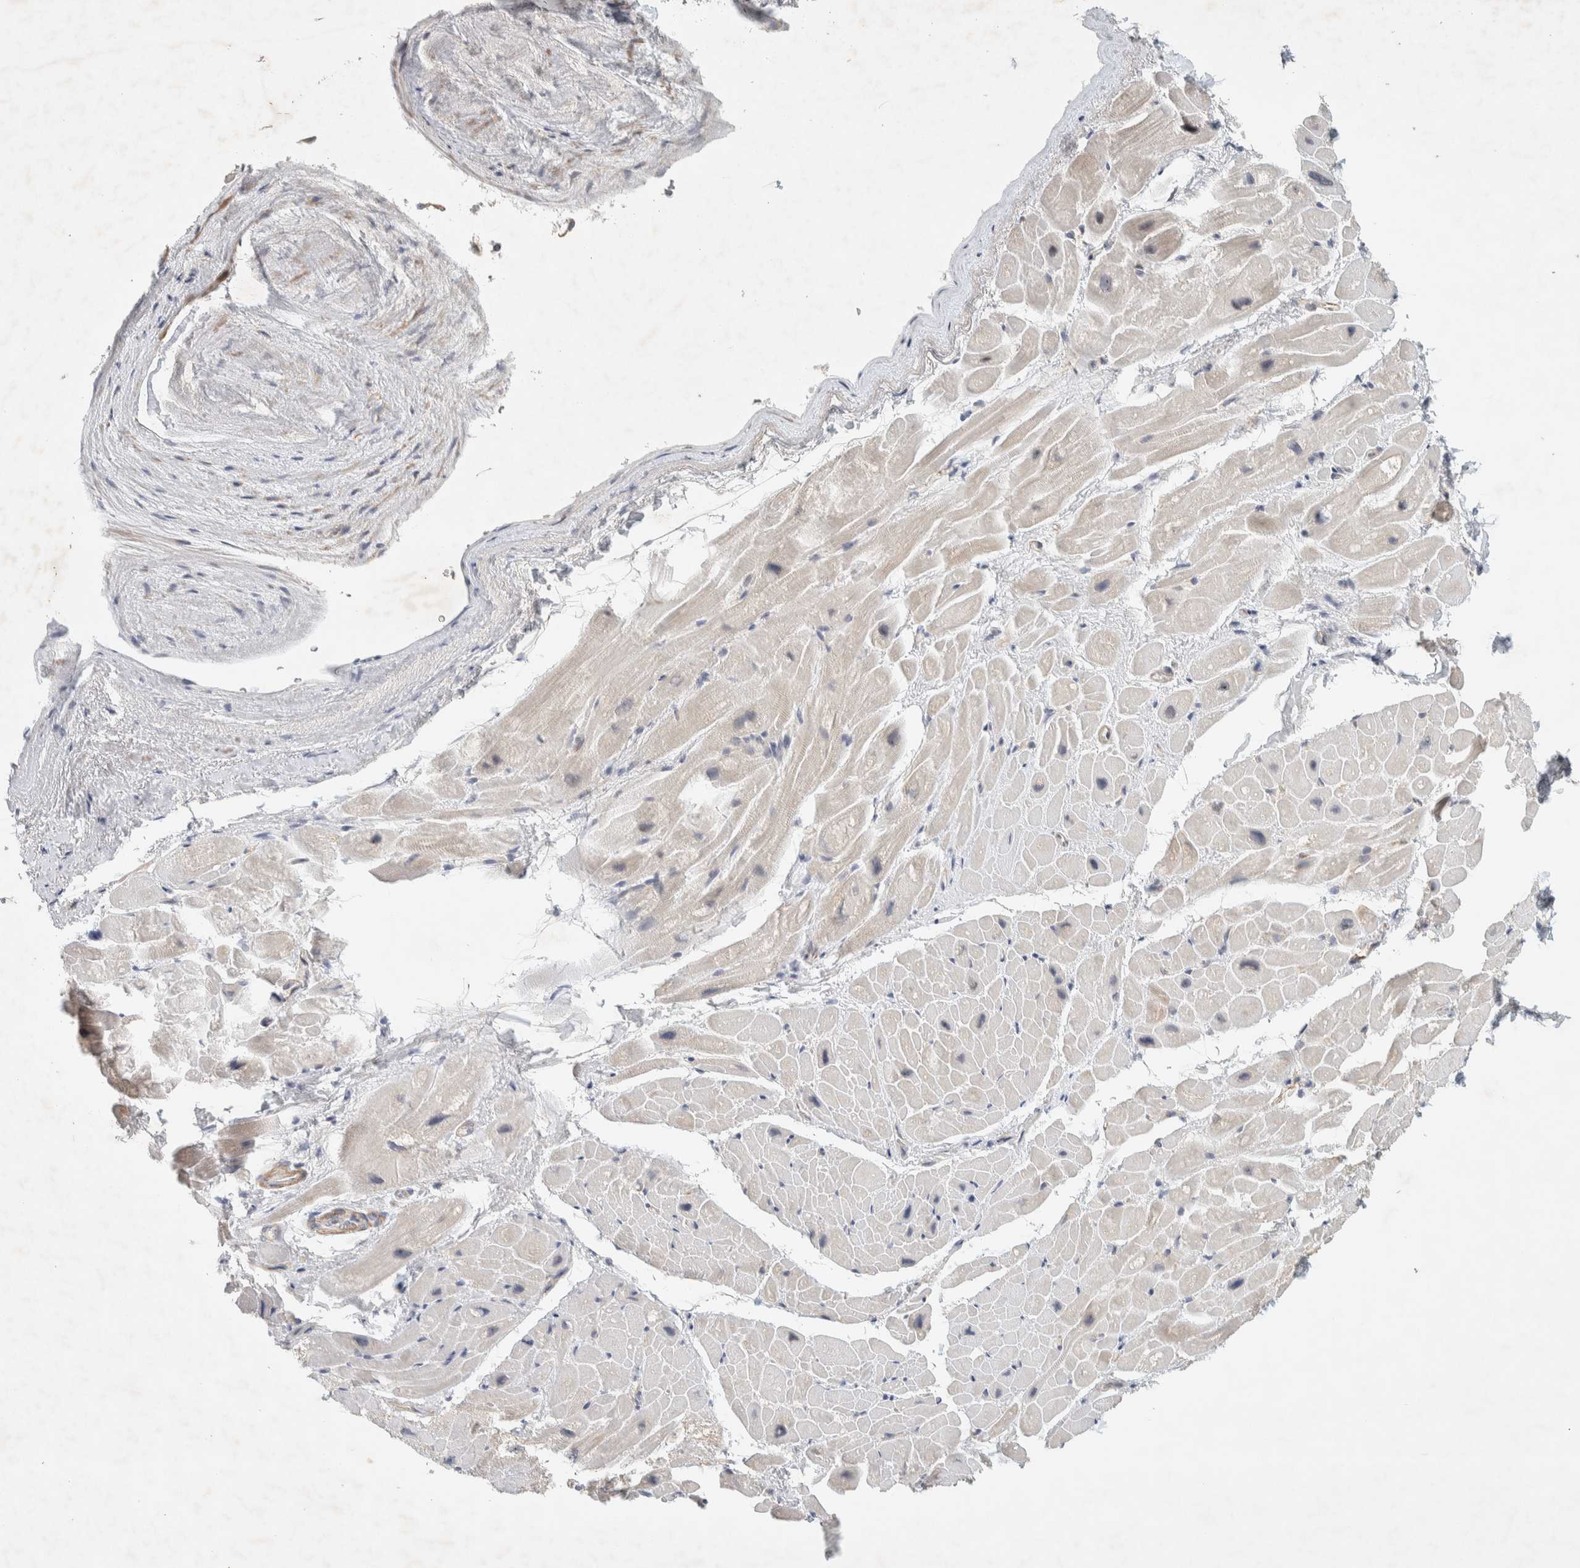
{"staining": {"intensity": "negative", "quantity": "none", "location": "none"}, "tissue": "heart muscle", "cell_type": "Cardiomyocytes", "image_type": "normal", "snomed": [{"axis": "morphology", "description": "Normal tissue, NOS"}, {"axis": "topography", "description": "Heart"}], "caption": "IHC photomicrograph of unremarkable human heart muscle stained for a protein (brown), which reveals no expression in cardiomyocytes.", "gene": "KLHL40", "patient": {"sex": "male", "age": 49}}